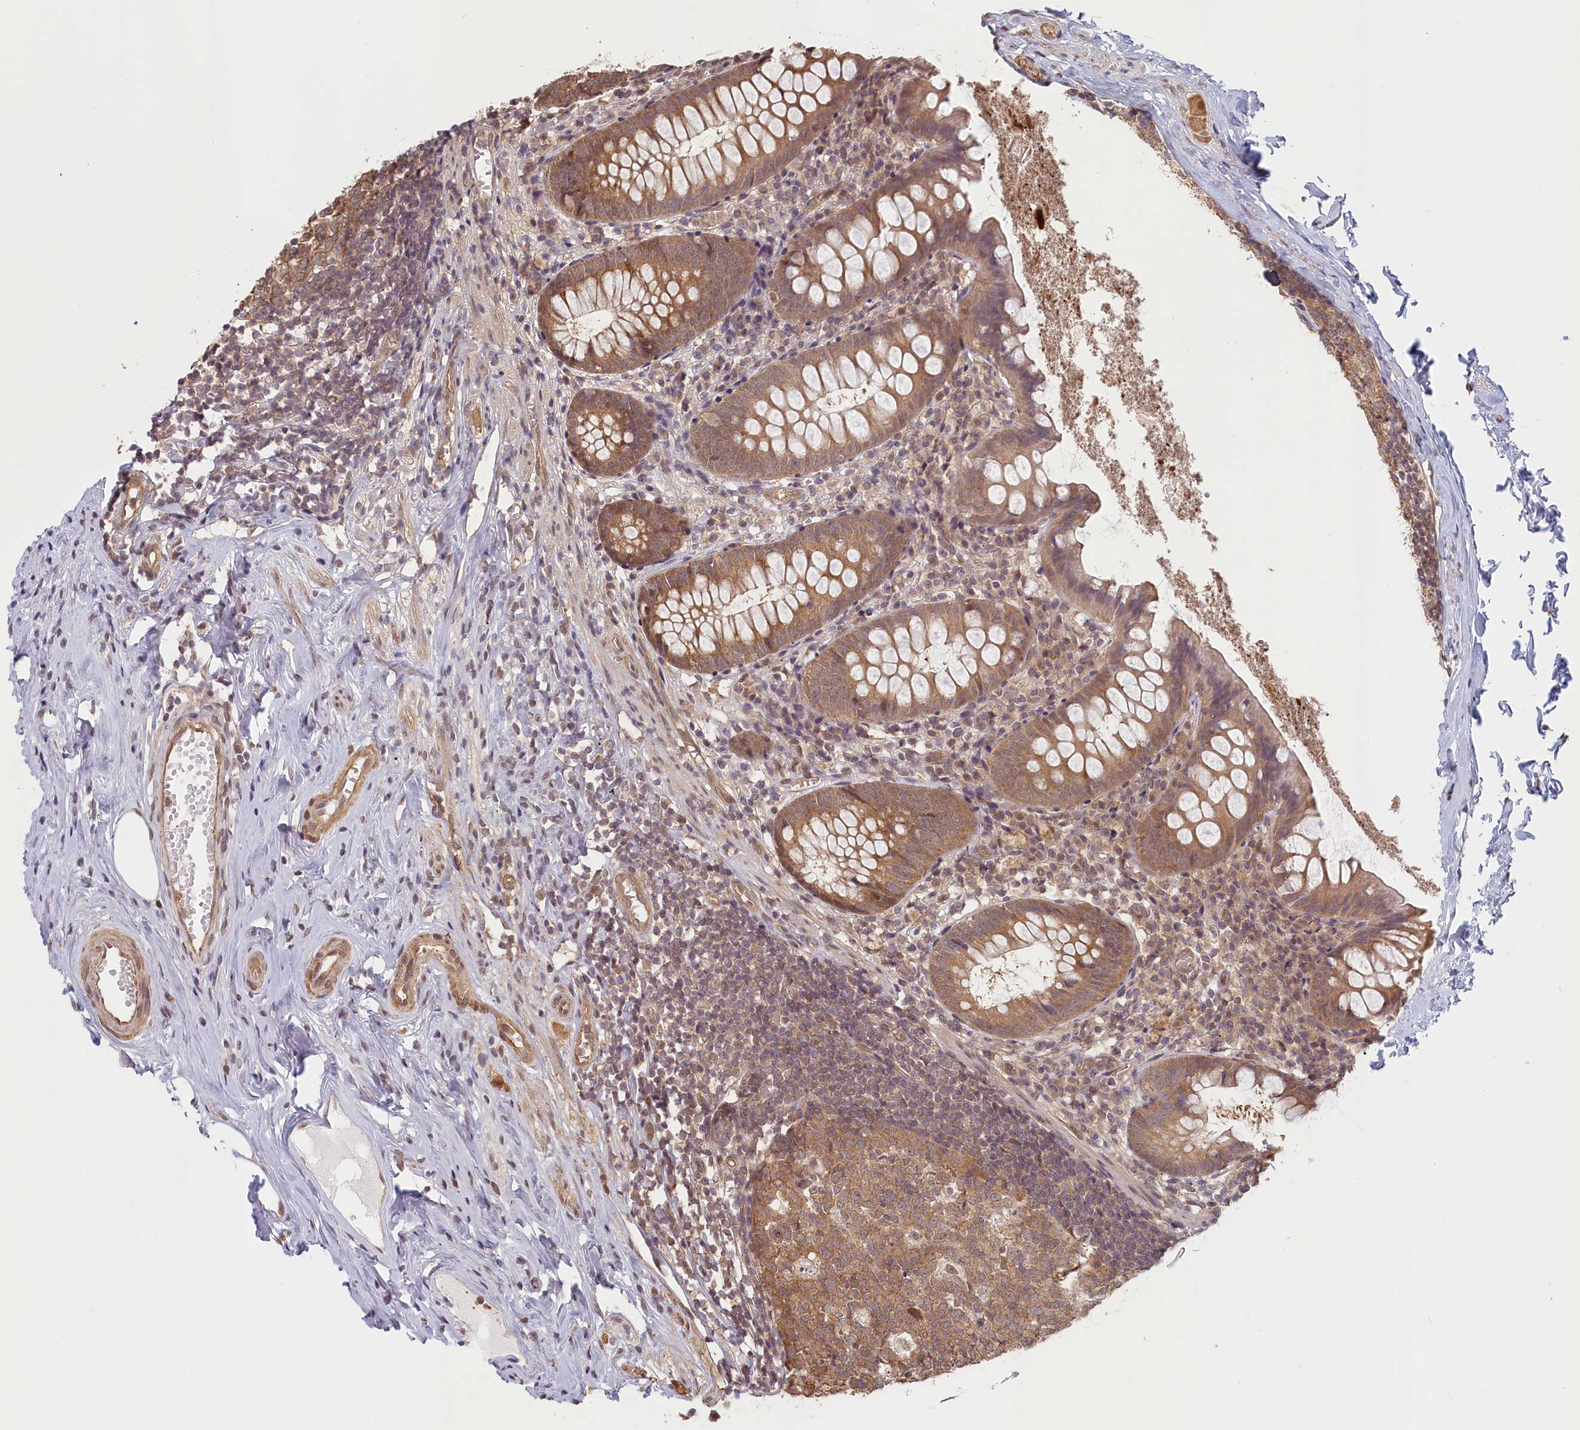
{"staining": {"intensity": "moderate", "quantity": ">75%", "location": "cytoplasmic/membranous,nuclear"}, "tissue": "appendix", "cell_type": "Glandular cells", "image_type": "normal", "snomed": [{"axis": "morphology", "description": "Normal tissue, NOS"}, {"axis": "topography", "description": "Appendix"}], "caption": "Brown immunohistochemical staining in unremarkable human appendix displays moderate cytoplasmic/membranous,nuclear expression in about >75% of glandular cells.", "gene": "C19orf44", "patient": {"sex": "female", "age": 51}}